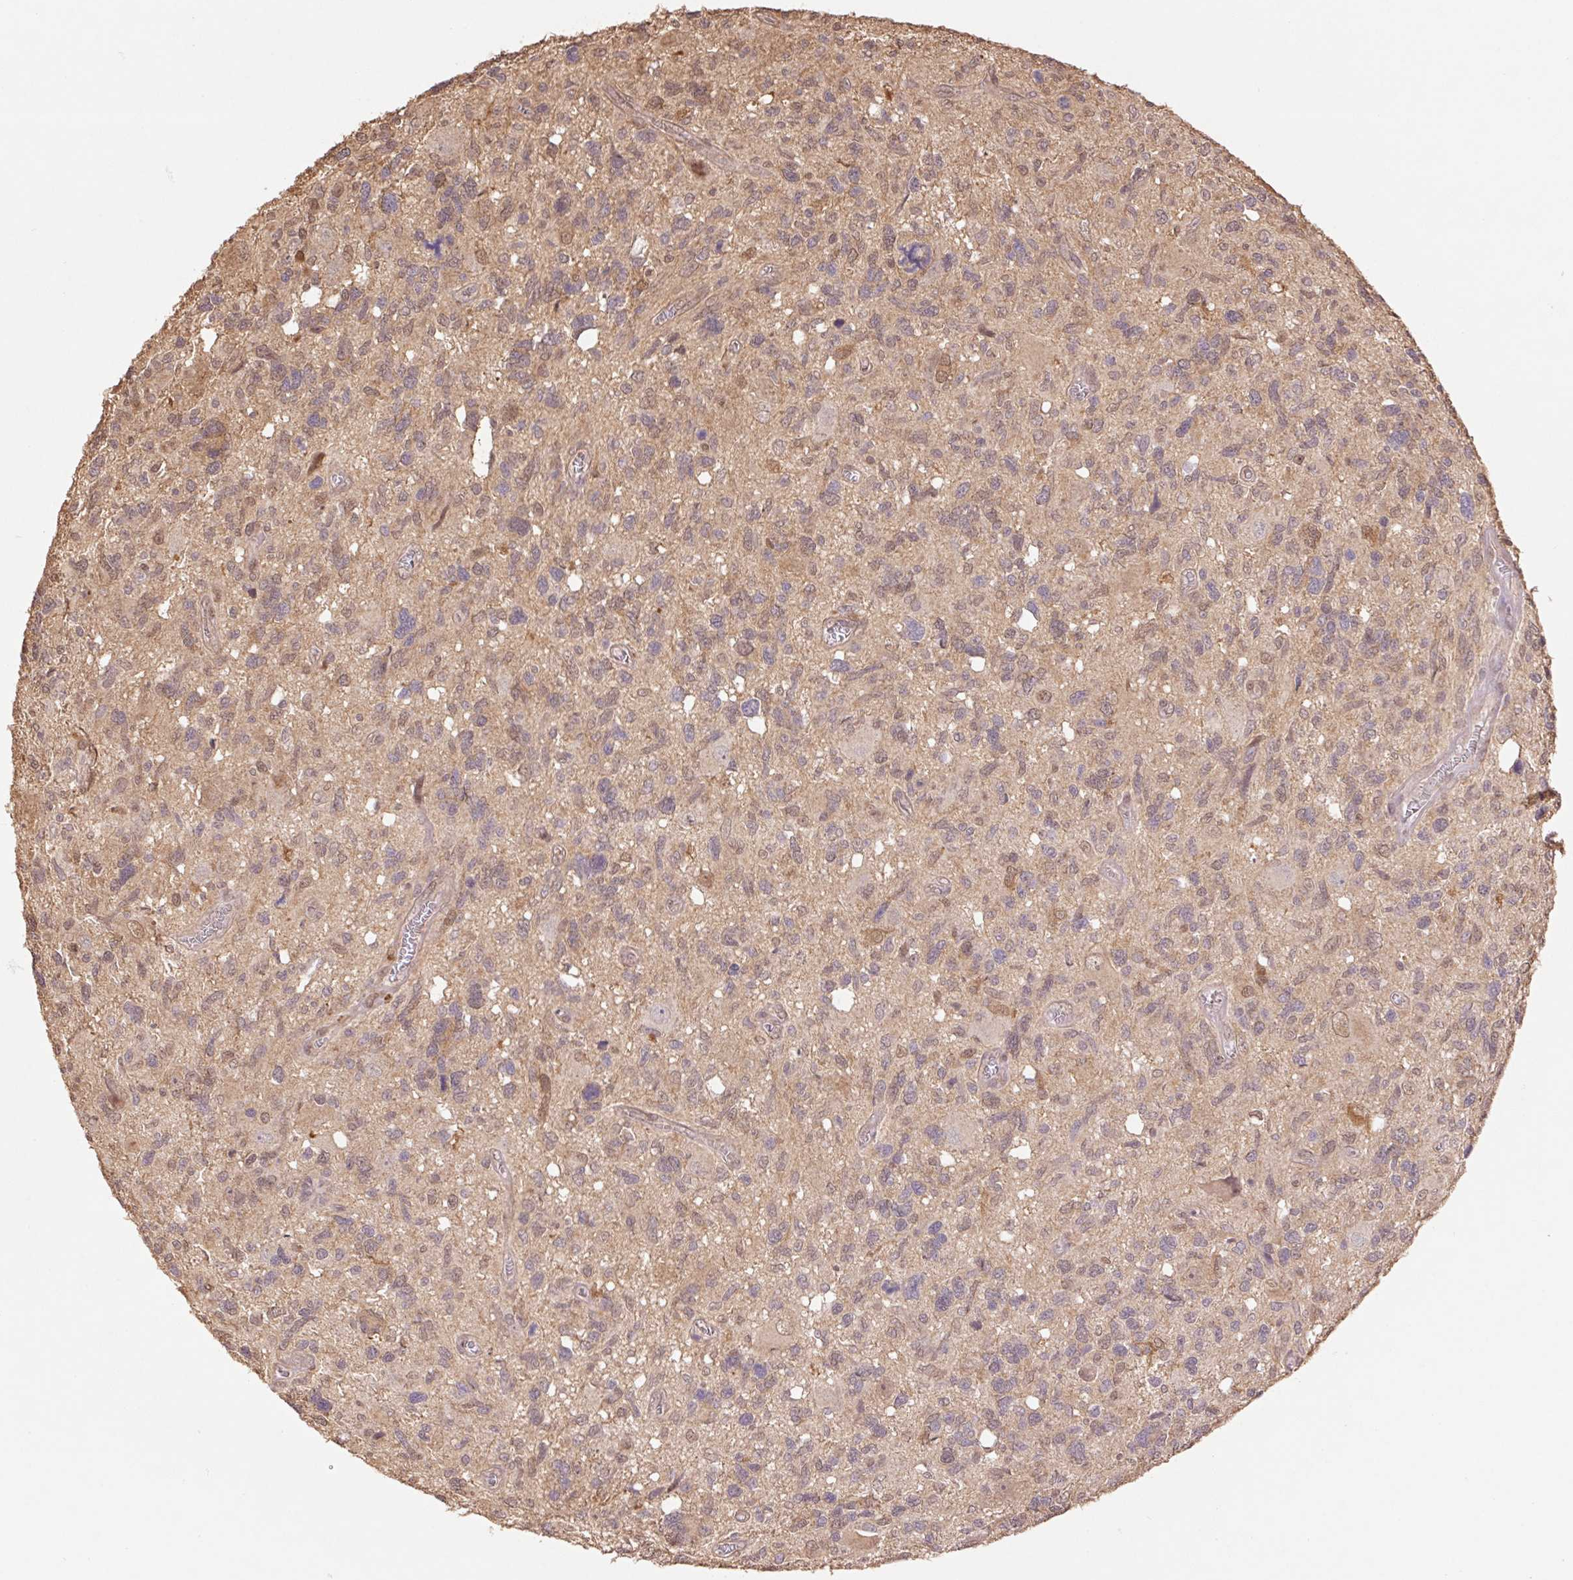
{"staining": {"intensity": "moderate", "quantity": "25%-75%", "location": "cytoplasmic/membranous,nuclear"}, "tissue": "glioma", "cell_type": "Tumor cells", "image_type": "cancer", "snomed": [{"axis": "morphology", "description": "Glioma, malignant, High grade"}, {"axis": "topography", "description": "Brain"}], "caption": "Protein staining exhibits moderate cytoplasmic/membranous and nuclear expression in approximately 25%-75% of tumor cells in glioma.", "gene": "CUTA", "patient": {"sex": "male", "age": 49}}